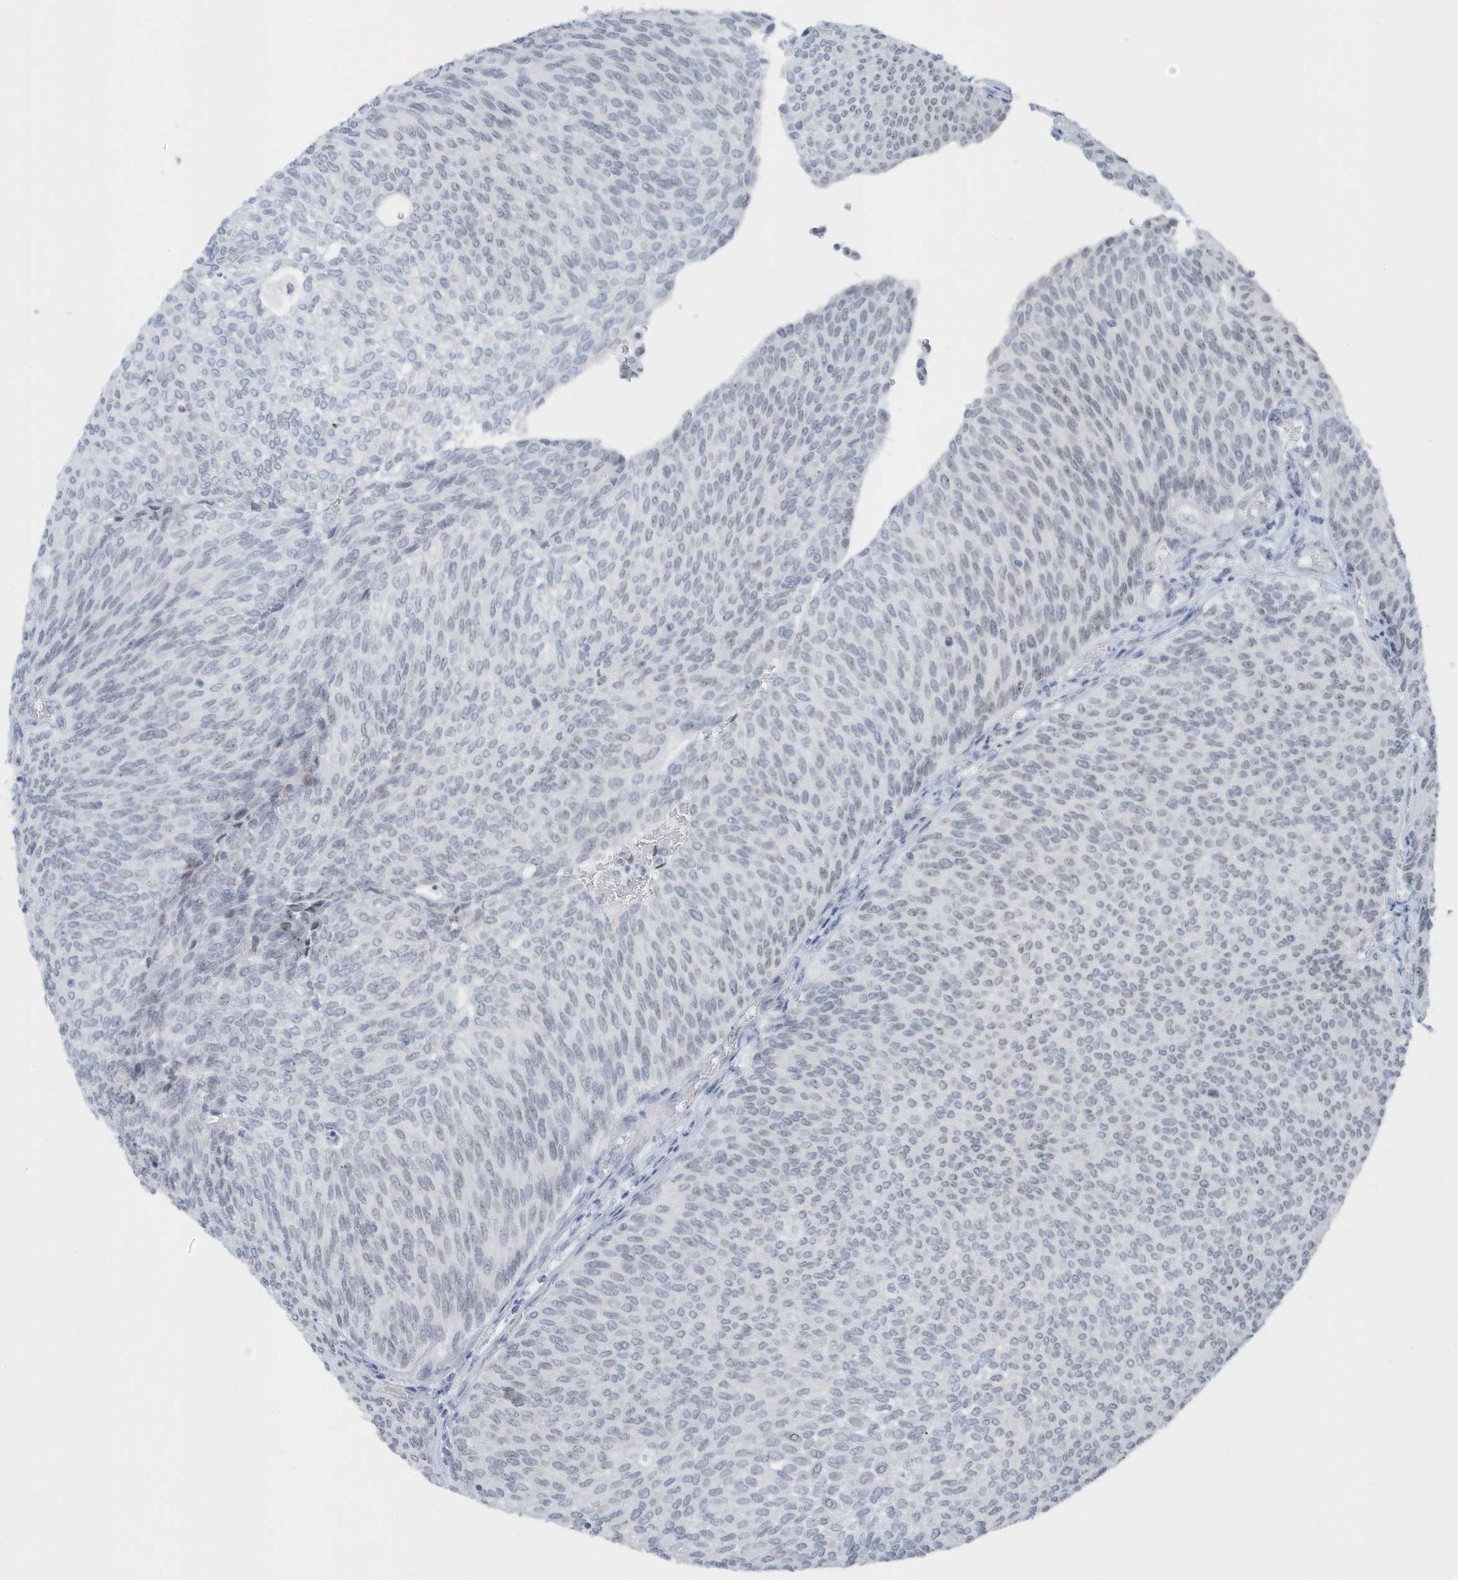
{"staining": {"intensity": "negative", "quantity": "none", "location": "none"}, "tissue": "urothelial cancer", "cell_type": "Tumor cells", "image_type": "cancer", "snomed": [{"axis": "morphology", "description": "Urothelial carcinoma, Low grade"}, {"axis": "topography", "description": "Urinary bladder"}], "caption": "This is a image of IHC staining of urothelial cancer, which shows no expression in tumor cells. (Immunohistochemistry (ihc), brightfield microscopy, high magnification).", "gene": "RPF2", "patient": {"sex": "female", "age": 79}}